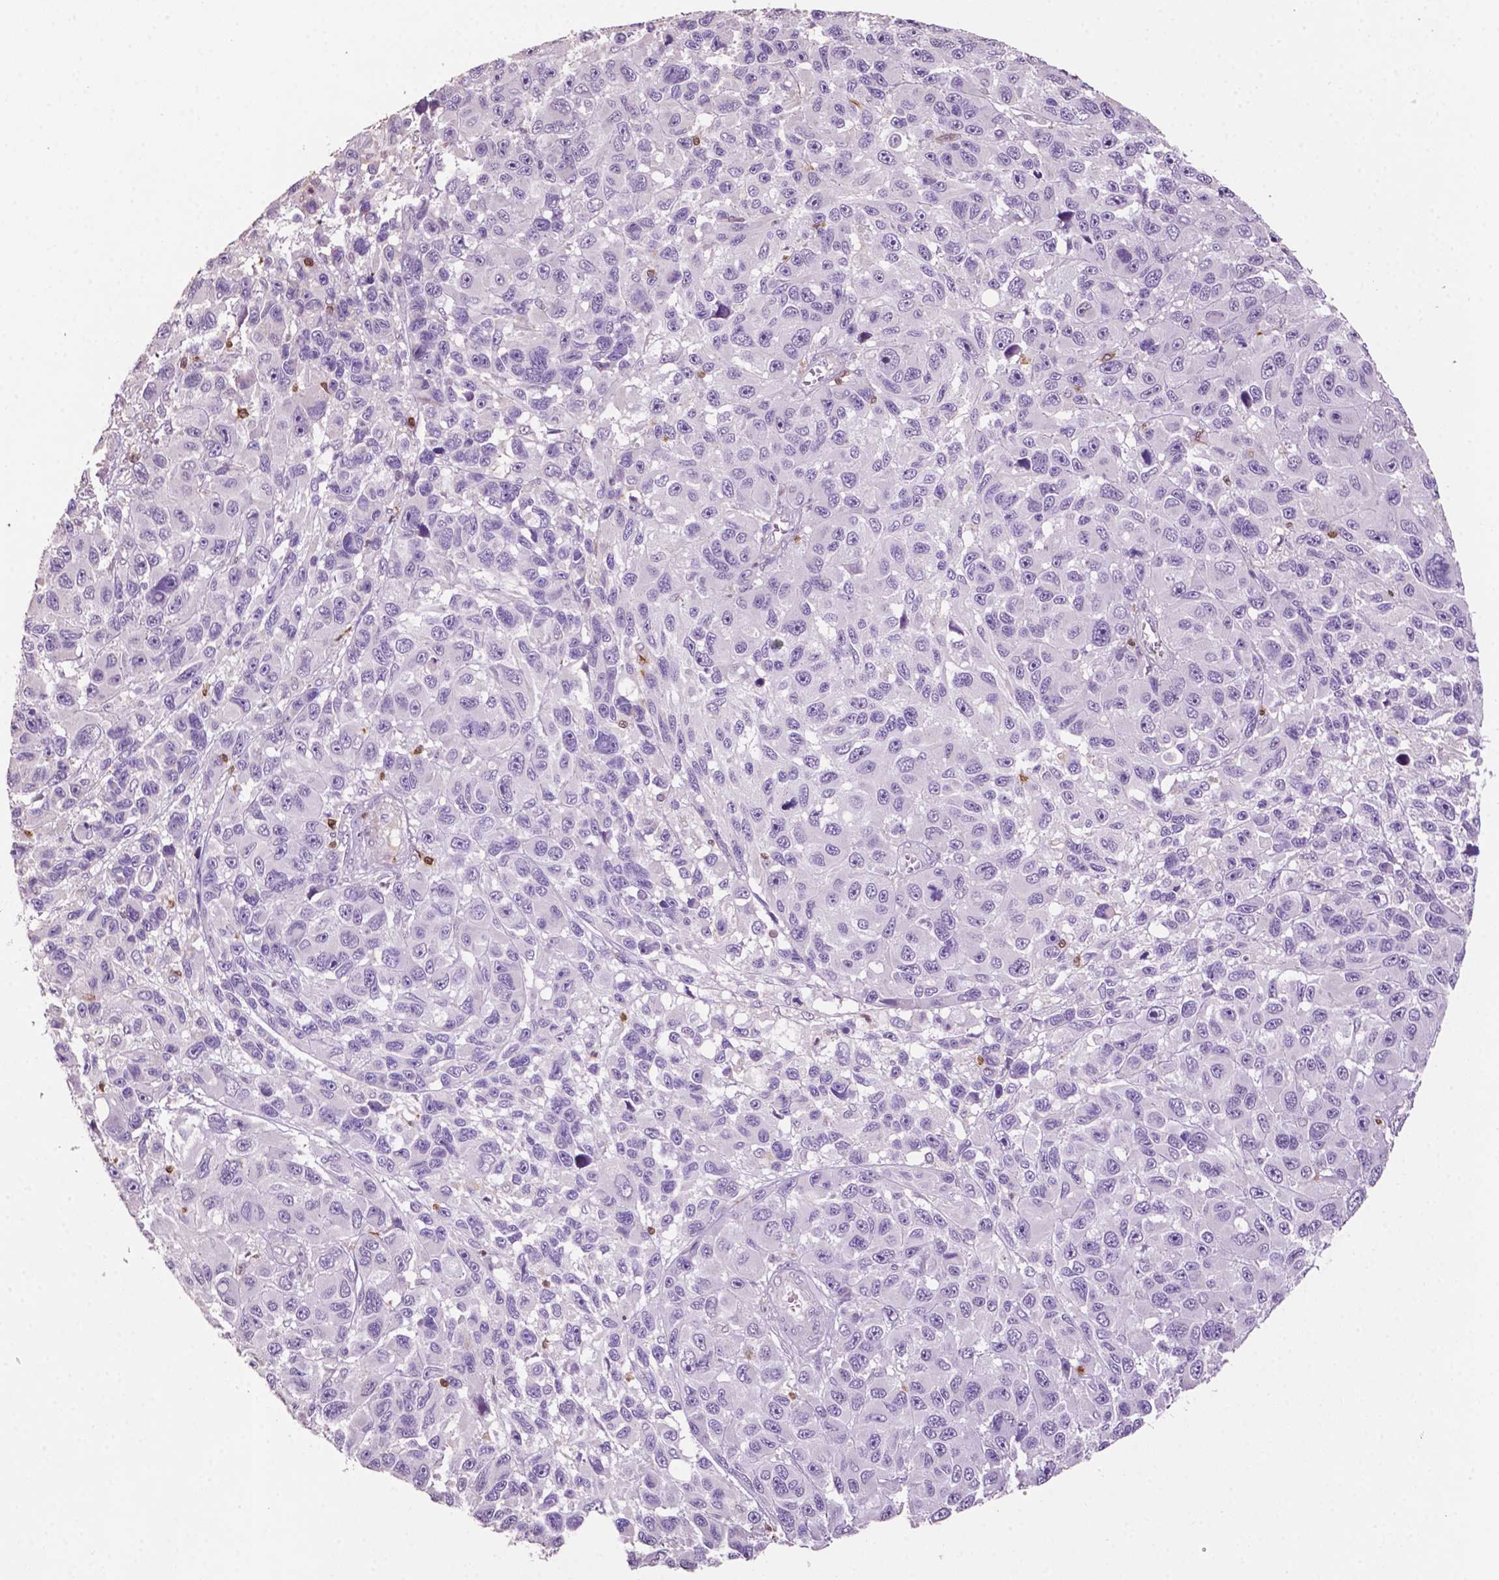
{"staining": {"intensity": "negative", "quantity": "none", "location": "none"}, "tissue": "melanoma", "cell_type": "Tumor cells", "image_type": "cancer", "snomed": [{"axis": "morphology", "description": "Malignant melanoma, NOS"}, {"axis": "topography", "description": "Skin"}], "caption": "DAB (3,3'-diaminobenzidine) immunohistochemical staining of human melanoma demonstrates no significant staining in tumor cells.", "gene": "TBC1D10C", "patient": {"sex": "male", "age": 53}}